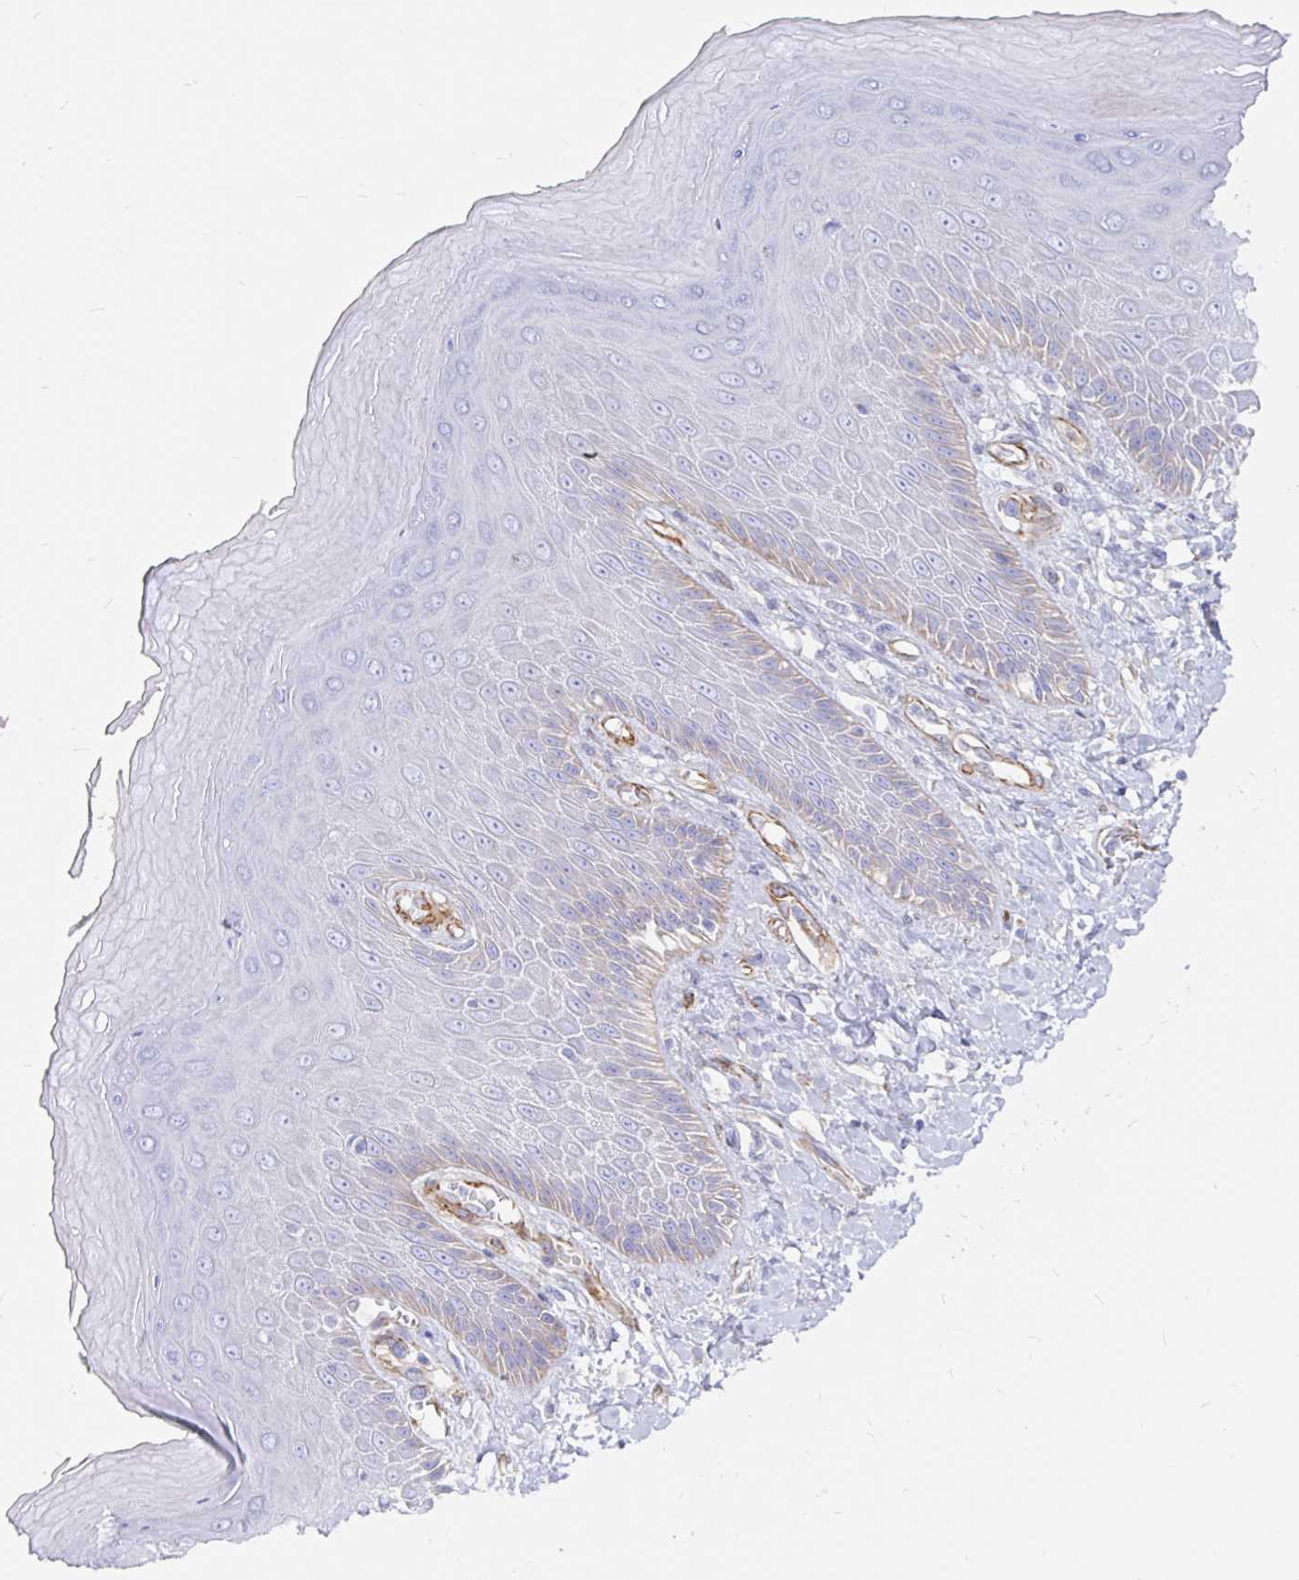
{"staining": {"intensity": "moderate", "quantity": "<25%", "location": "cytoplasmic/membranous"}, "tissue": "skin", "cell_type": "Epidermal cells", "image_type": "normal", "snomed": [{"axis": "morphology", "description": "Normal tissue, NOS"}, {"axis": "topography", "description": "Anal"}, {"axis": "topography", "description": "Peripheral nerve tissue"}], "caption": "Human skin stained with a brown dye shows moderate cytoplasmic/membranous positive positivity in about <25% of epidermal cells.", "gene": "COX16", "patient": {"sex": "male", "age": 78}}